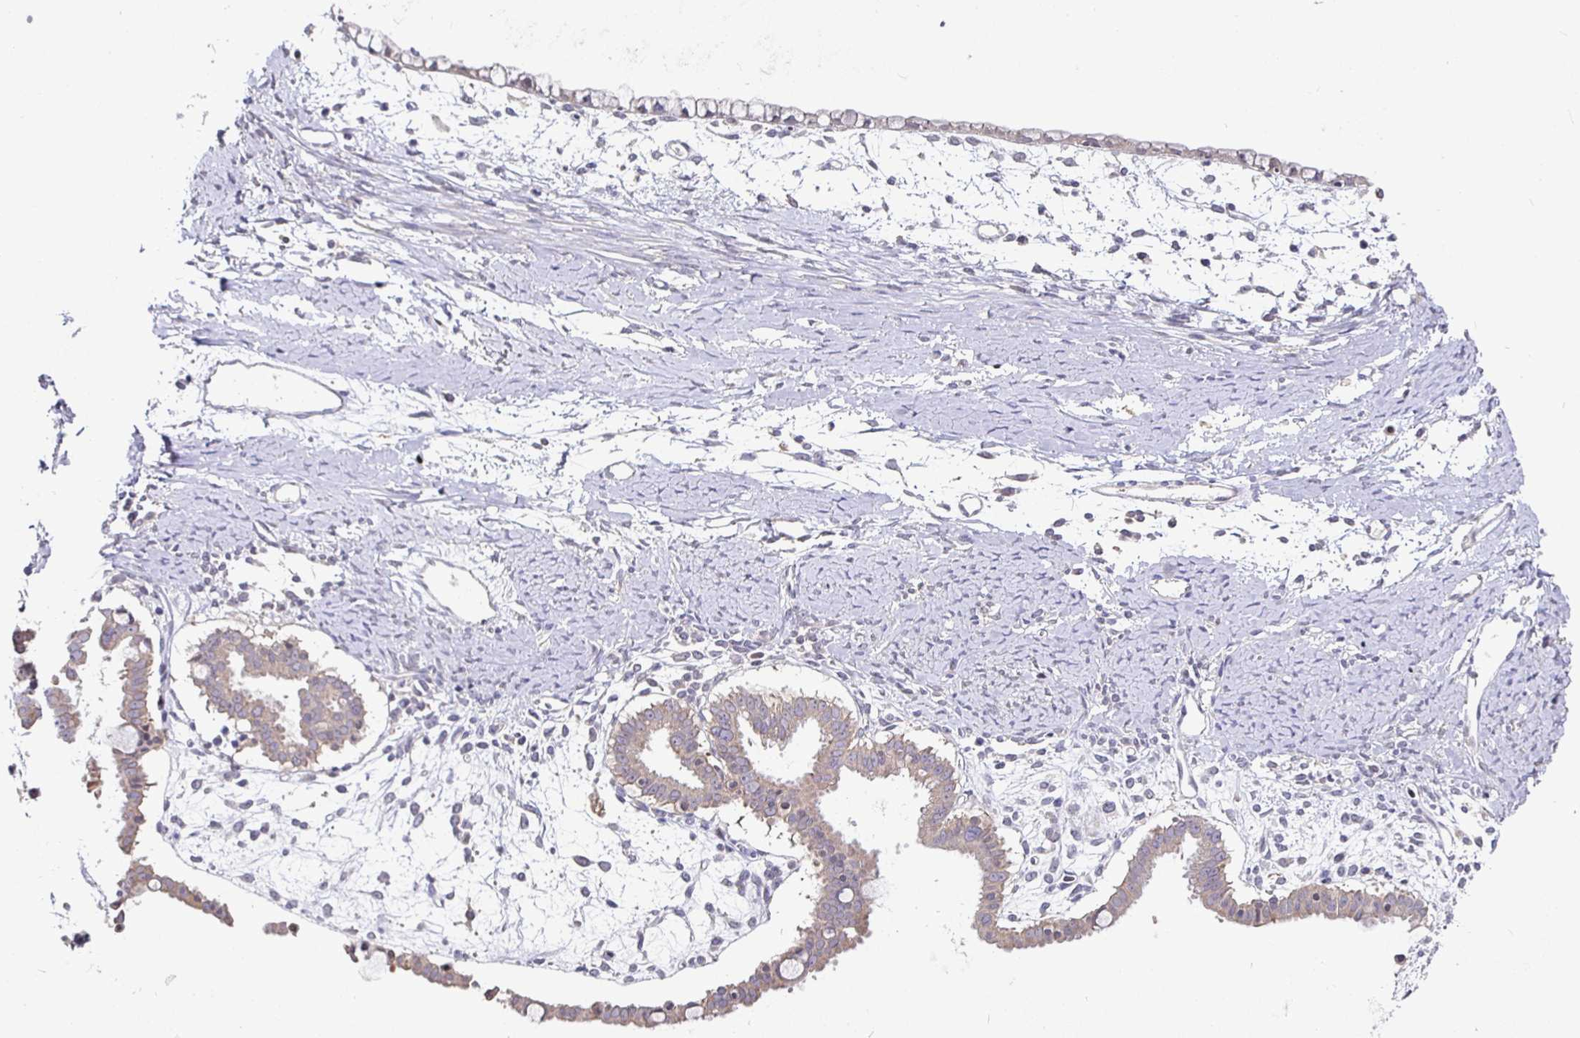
{"staining": {"intensity": "weak", "quantity": ">75%", "location": "cytoplasmic/membranous"}, "tissue": "ovarian cancer", "cell_type": "Tumor cells", "image_type": "cancer", "snomed": [{"axis": "morphology", "description": "Cystadenocarcinoma, mucinous, NOS"}, {"axis": "topography", "description": "Ovary"}], "caption": "Tumor cells exhibit low levels of weak cytoplasmic/membranous staining in approximately >75% of cells in human ovarian cancer. Using DAB (3,3'-diaminobenzidine) (brown) and hematoxylin (blue) stains, captured at high magnification using brightfield microscopy.", "gene": "SATB1", "patient": {"sex": "female", "age": 61}}